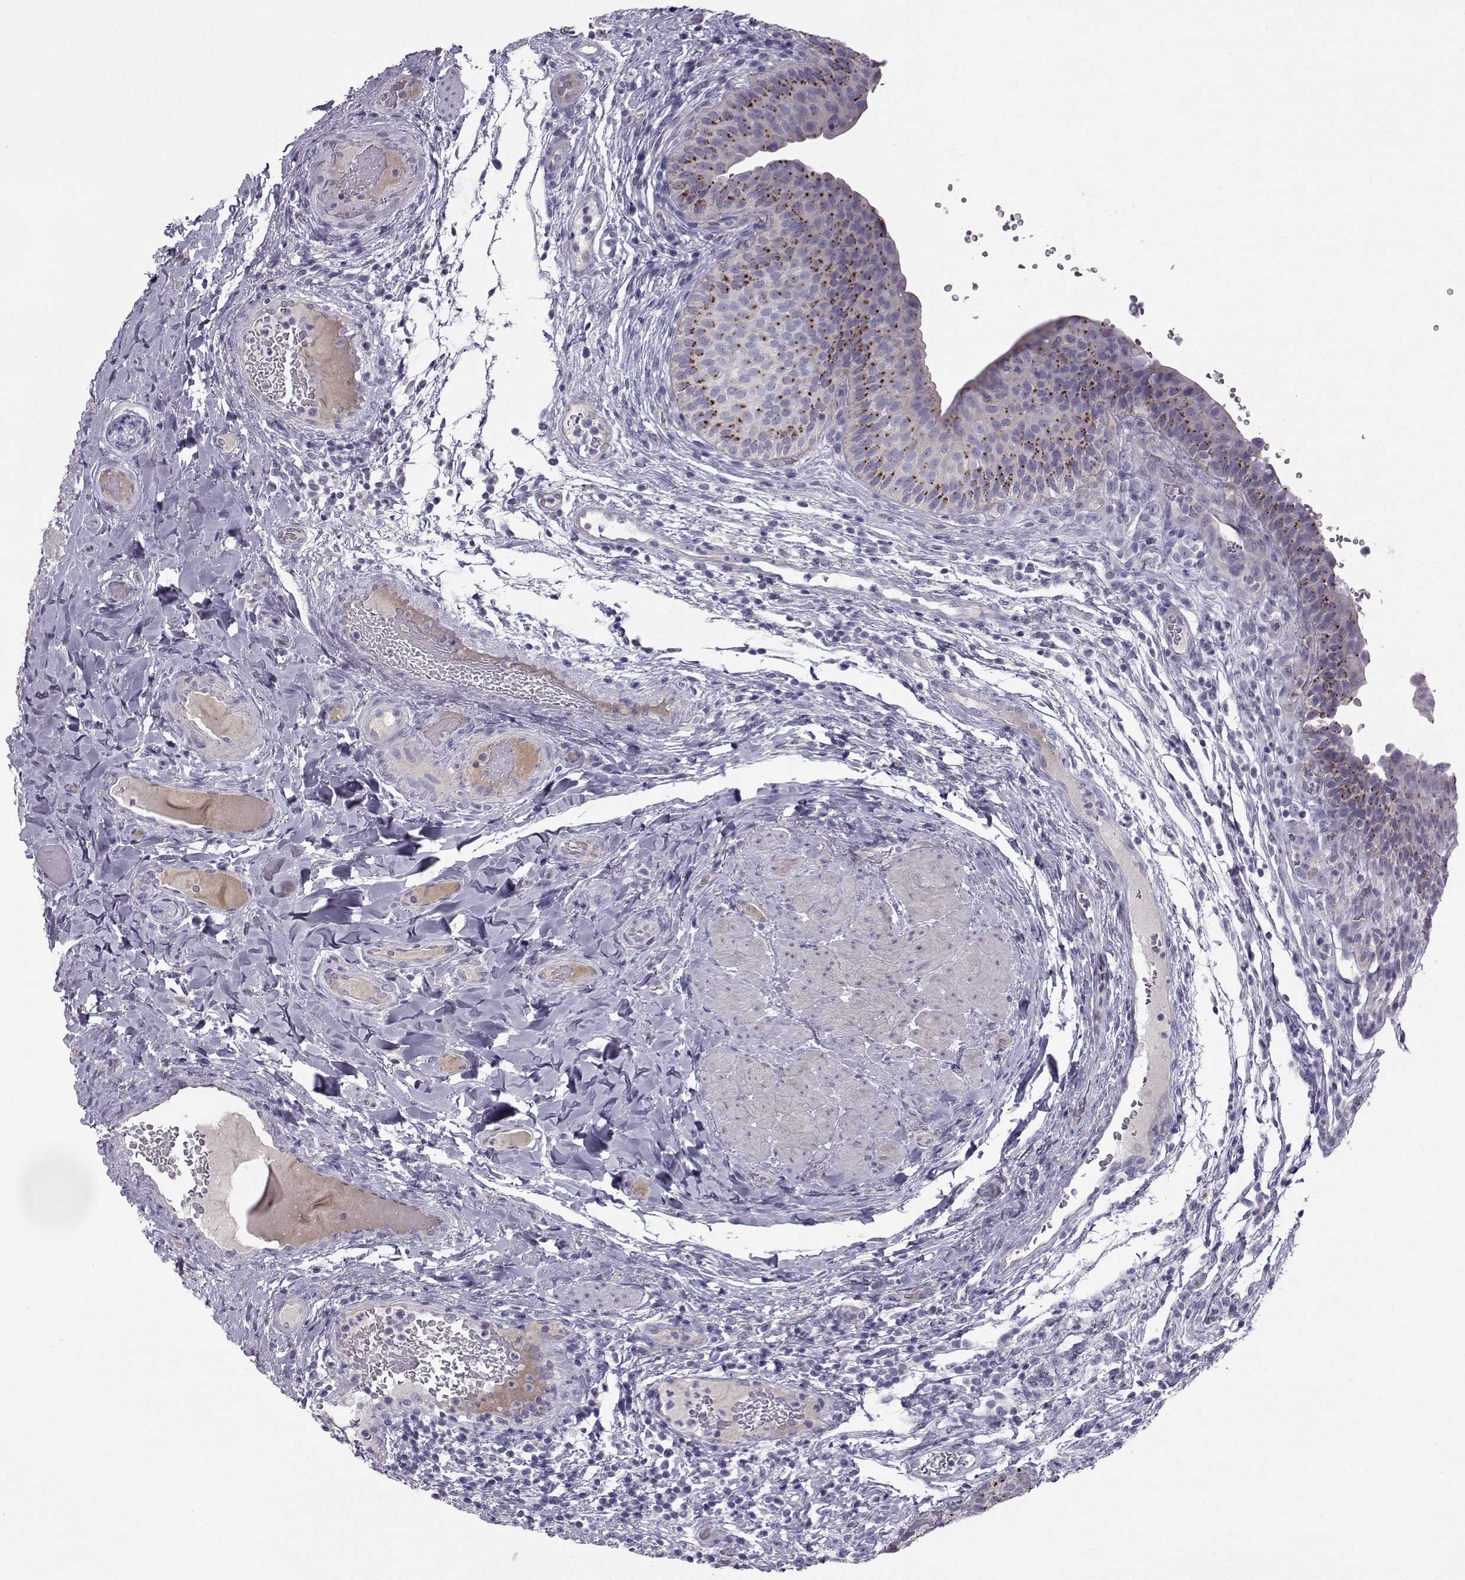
{"staining": {"intensity": "moderate", "quantity": "25%-75%", "location": "cytoplasmic/membranous"}, "tissue": "urinary bladder", "cell_type": "Urothelial cells", "image_type": "normal", "snomed": [{"axis": "morphology", "description": "Normal tissue, NOS"}, {"axis": "topography", "description": "Urinary bladder"}], "caption": "Immunohistochemical staining of unremarkable human urinary bladder exhibits 25%-75% levels of moderate cytoplasmic/membranous protein expression in approximately 25%-75% of urothelial cells.", "gene": "CALCR", "patient": {"sex": "male", "age": 66}}